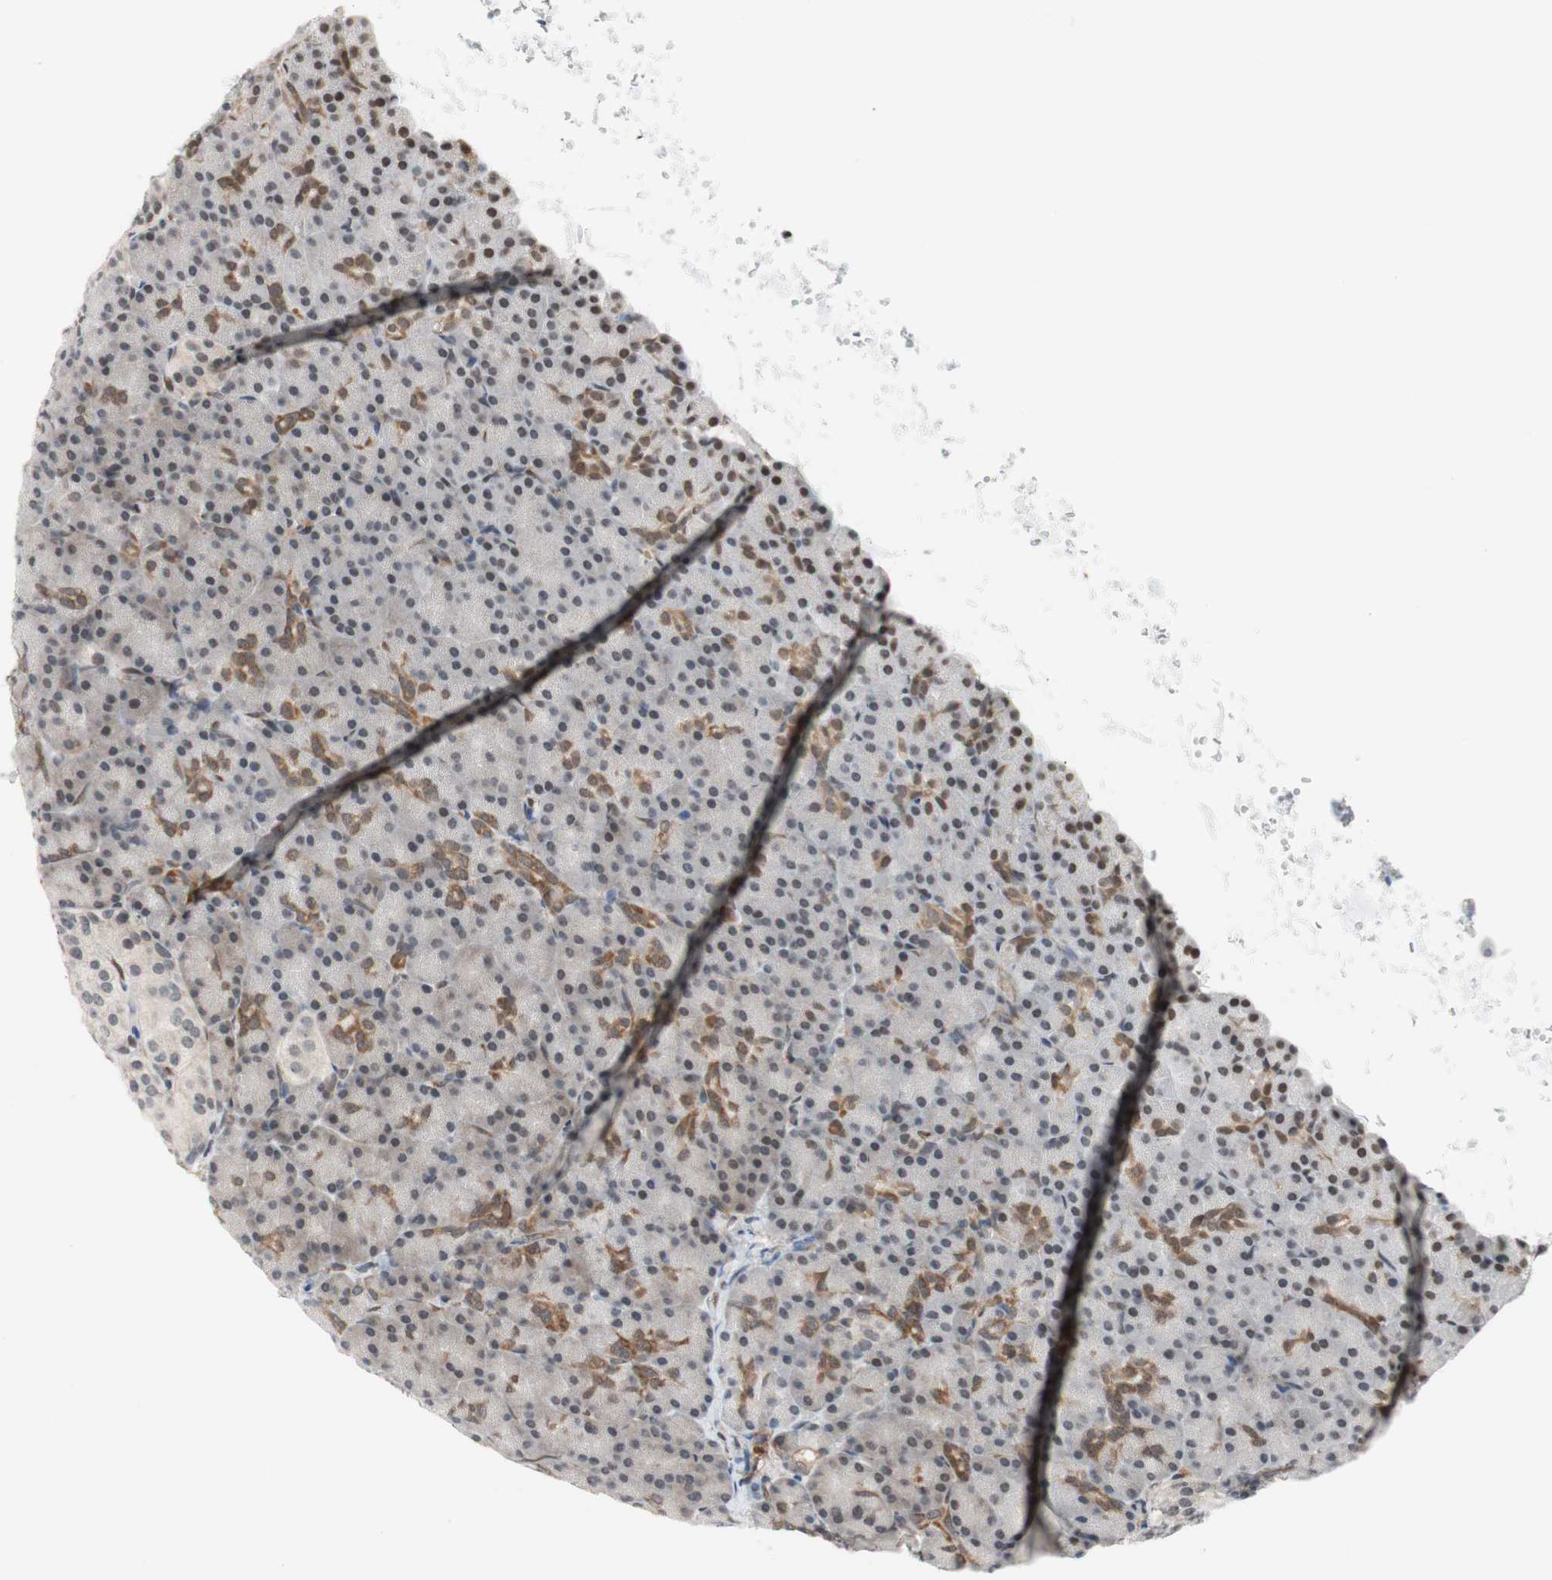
{"staining": {"intensity": "moderate", "quantity": "<25%", "location": "cytoplasmic/membranous"}, "tissue": "pancreas", "cell_type": "Exocrine glandular cells", "image_type": "normal", "snomed": [{"axis": "morphology", "description": "Normal tissue, NOS"}, {"axis": "topography", "description": "Pancreas"}], "caption": "Immunohistochemistry (IHC) (DAB) staining of benign human pancreas reveals moderate cytoplasmic/membranous protein staining in about <25% of exocrine glandular cells.", "gene": "ZNF512B", "patient": {"sex": "female", "age": 43}}